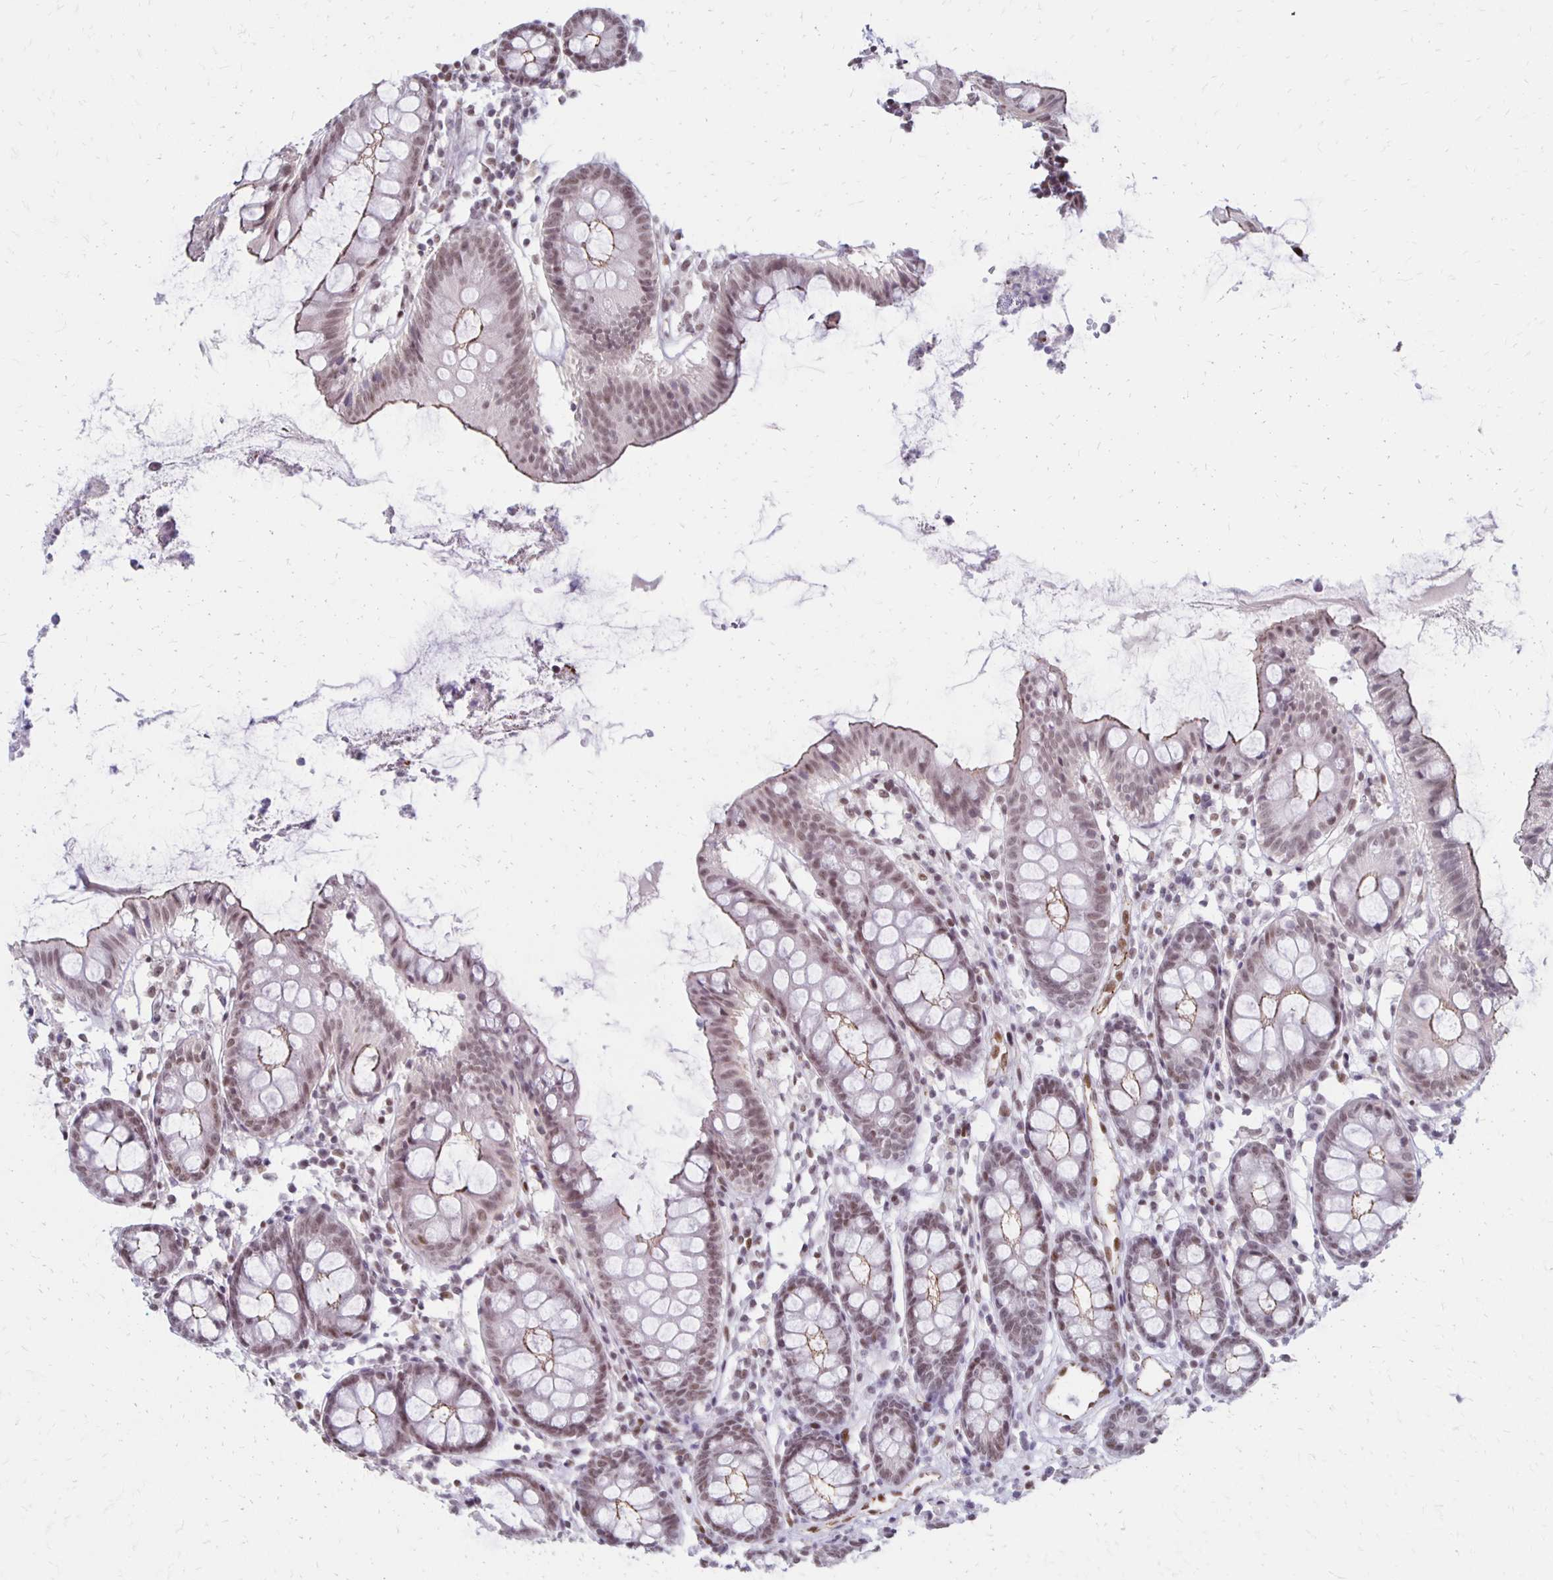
{"staining": {"intensity": "weak", "quantity": ">75%", "location": "cytoplasmic/membranous,nuclear"}, "tissue": "colon", "cell_type": "Endothelial cells", "image_type": "normal", "snomed": [{"axis": "morphology", "description": "Normal tissue, NOS"}, {"axis": "topography", "description": "Colon"}], "caption": "Immunohistochemical staining of benign colon displays >75% levels of weak cytoplasmic/membranous,nuclear protein positivity in approximately >75% of endothelial cells.", "gene": "DDB2", "patient": {"sex": "female", "age": 84}}